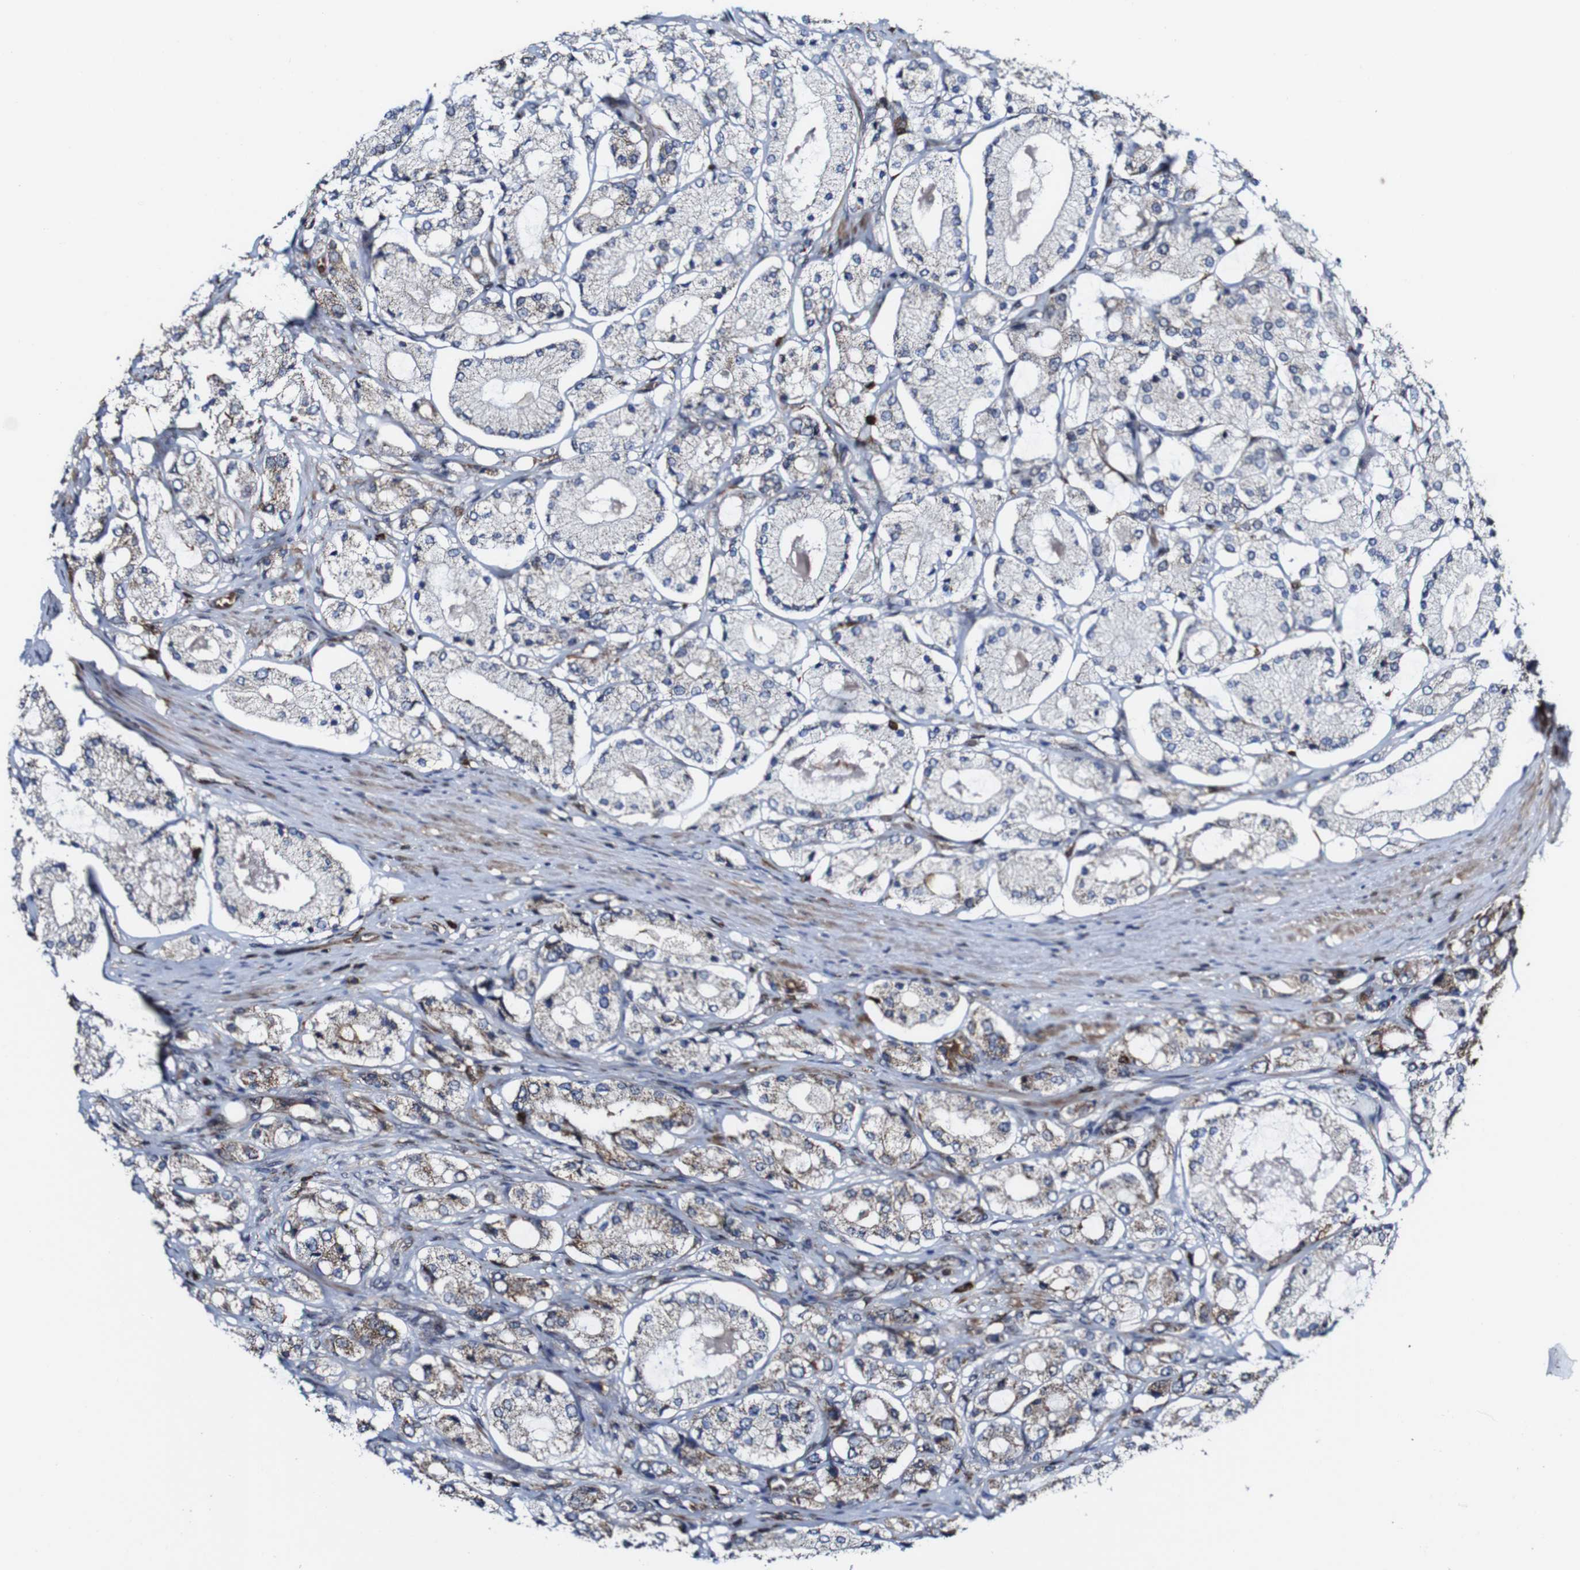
{"staining": {"intensity": "weak", "quantity": ">75%", "location": "cytoplasmic/membranous"}, "tissue": "prostate cancer", "cell_type": "Tumor cells", "image_type": "cancer", "snomed": [{"axis": "morphology", "description": "Adenocarcinoma, High grade"}, {"axis": "topography", "description": "Prostate"}], "caption": "Immunohistochemistry histopathology image of human adenocarcinoma (high-grade) (prostate) stained for a protein (brown), which exhibits low levels of weak cytoplasmic/membranous staining in approximately >75% of tumor cells.", "gene": "JAK2", "patient": {"sex": "male", "age": 65}}